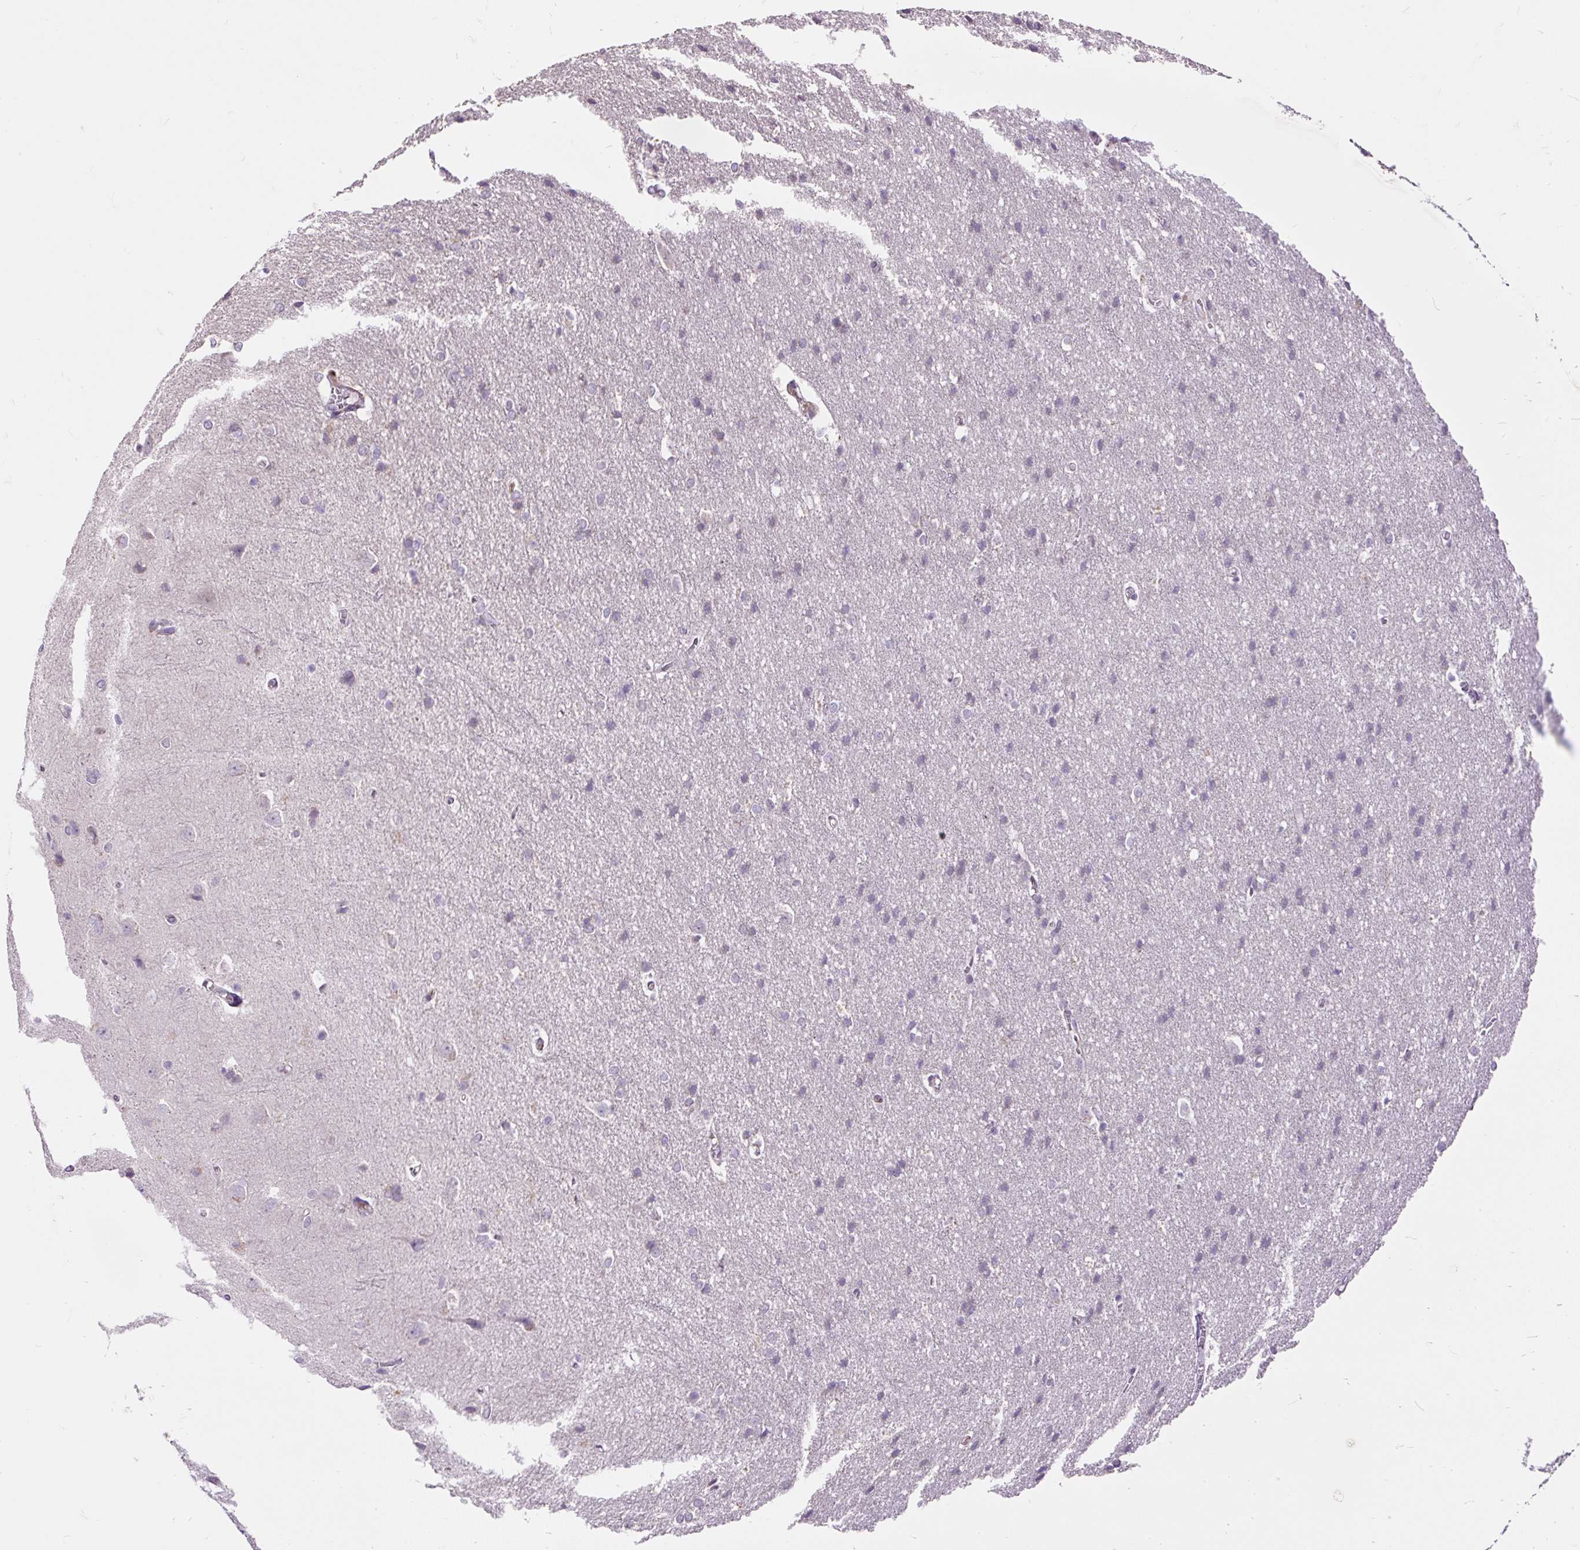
{"staining": {"intensity": "negative", "quantity": "none", "location": "none"}, "tissue": "cerebral cortex", "cell_type": "Endothelial cells", "image_type": "normal", "snomed": [{"axis": "morphology", "description": "Normal tissue, NOS"}, {"axis": "topography", "description": "Cerebral cortex"}], "caption": "Immunohistochemistry (IHC) histopathology image of unremarkable cerebral cortex stained for a protein (brown), which exhibits no staining in endothelial cells.", "gene": "KRTAP20", "patient": {"sex": "male", "age": 37}}